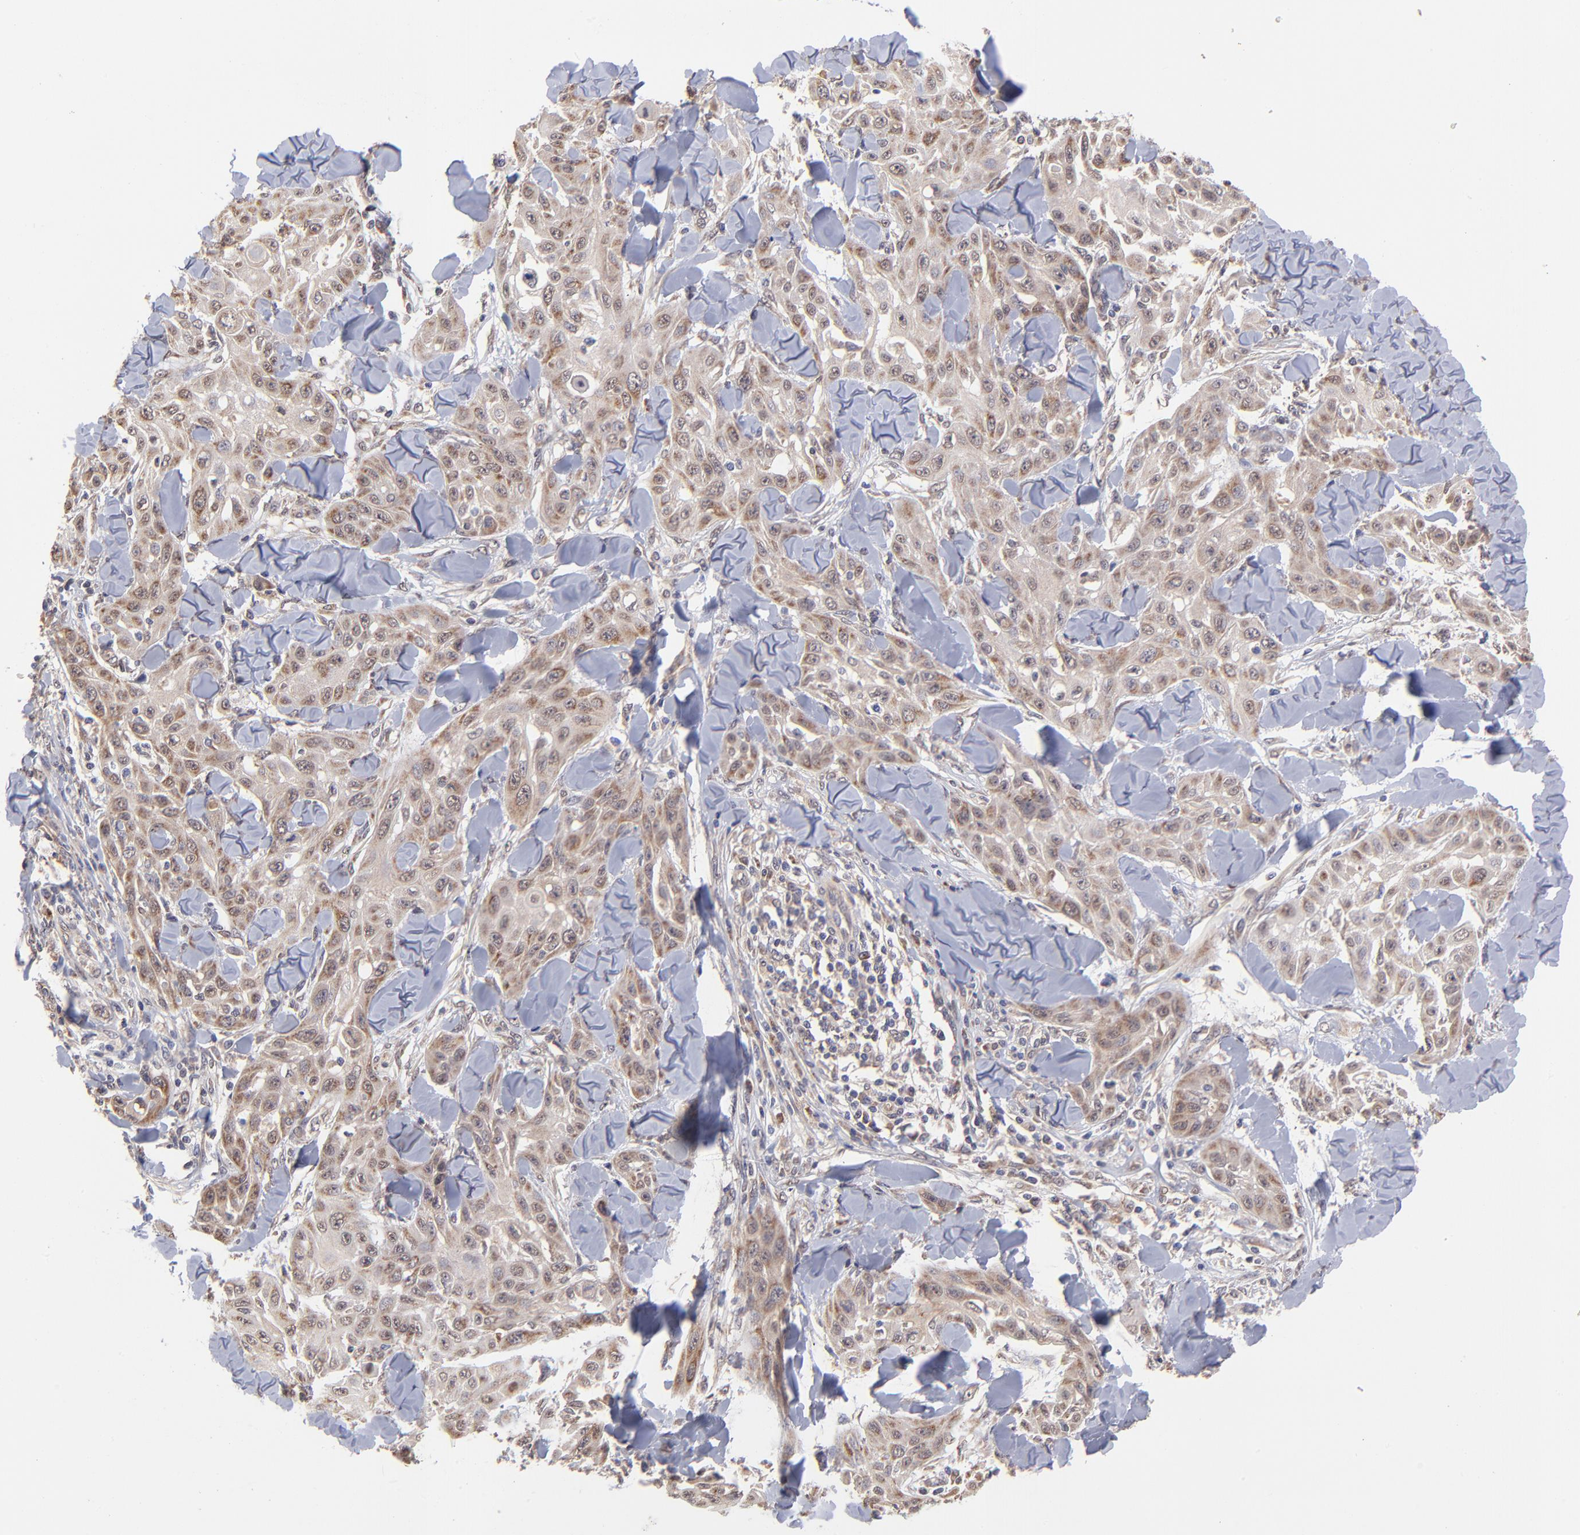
{"staining": {"intensity": "moderate", "quantity": ">75%", "location": "cytoplasmic/membranous"}, "tissue": "skin cancer", "cell_type": "Tumor cells", "image_type": "cancer", "snomed": [{"axis": "morphology", "description": "Squamous cell carcinoma, NOS"}, {"axis": "topography", "description": "Skin"}], "caption": "Skin squamous cell carcinoma tissue reveals moderate cytoplasmic/membranous staining in about >75% of tumor cells", "gene": "UBE2H", "patient": {"sex": "male", "age": 24}}